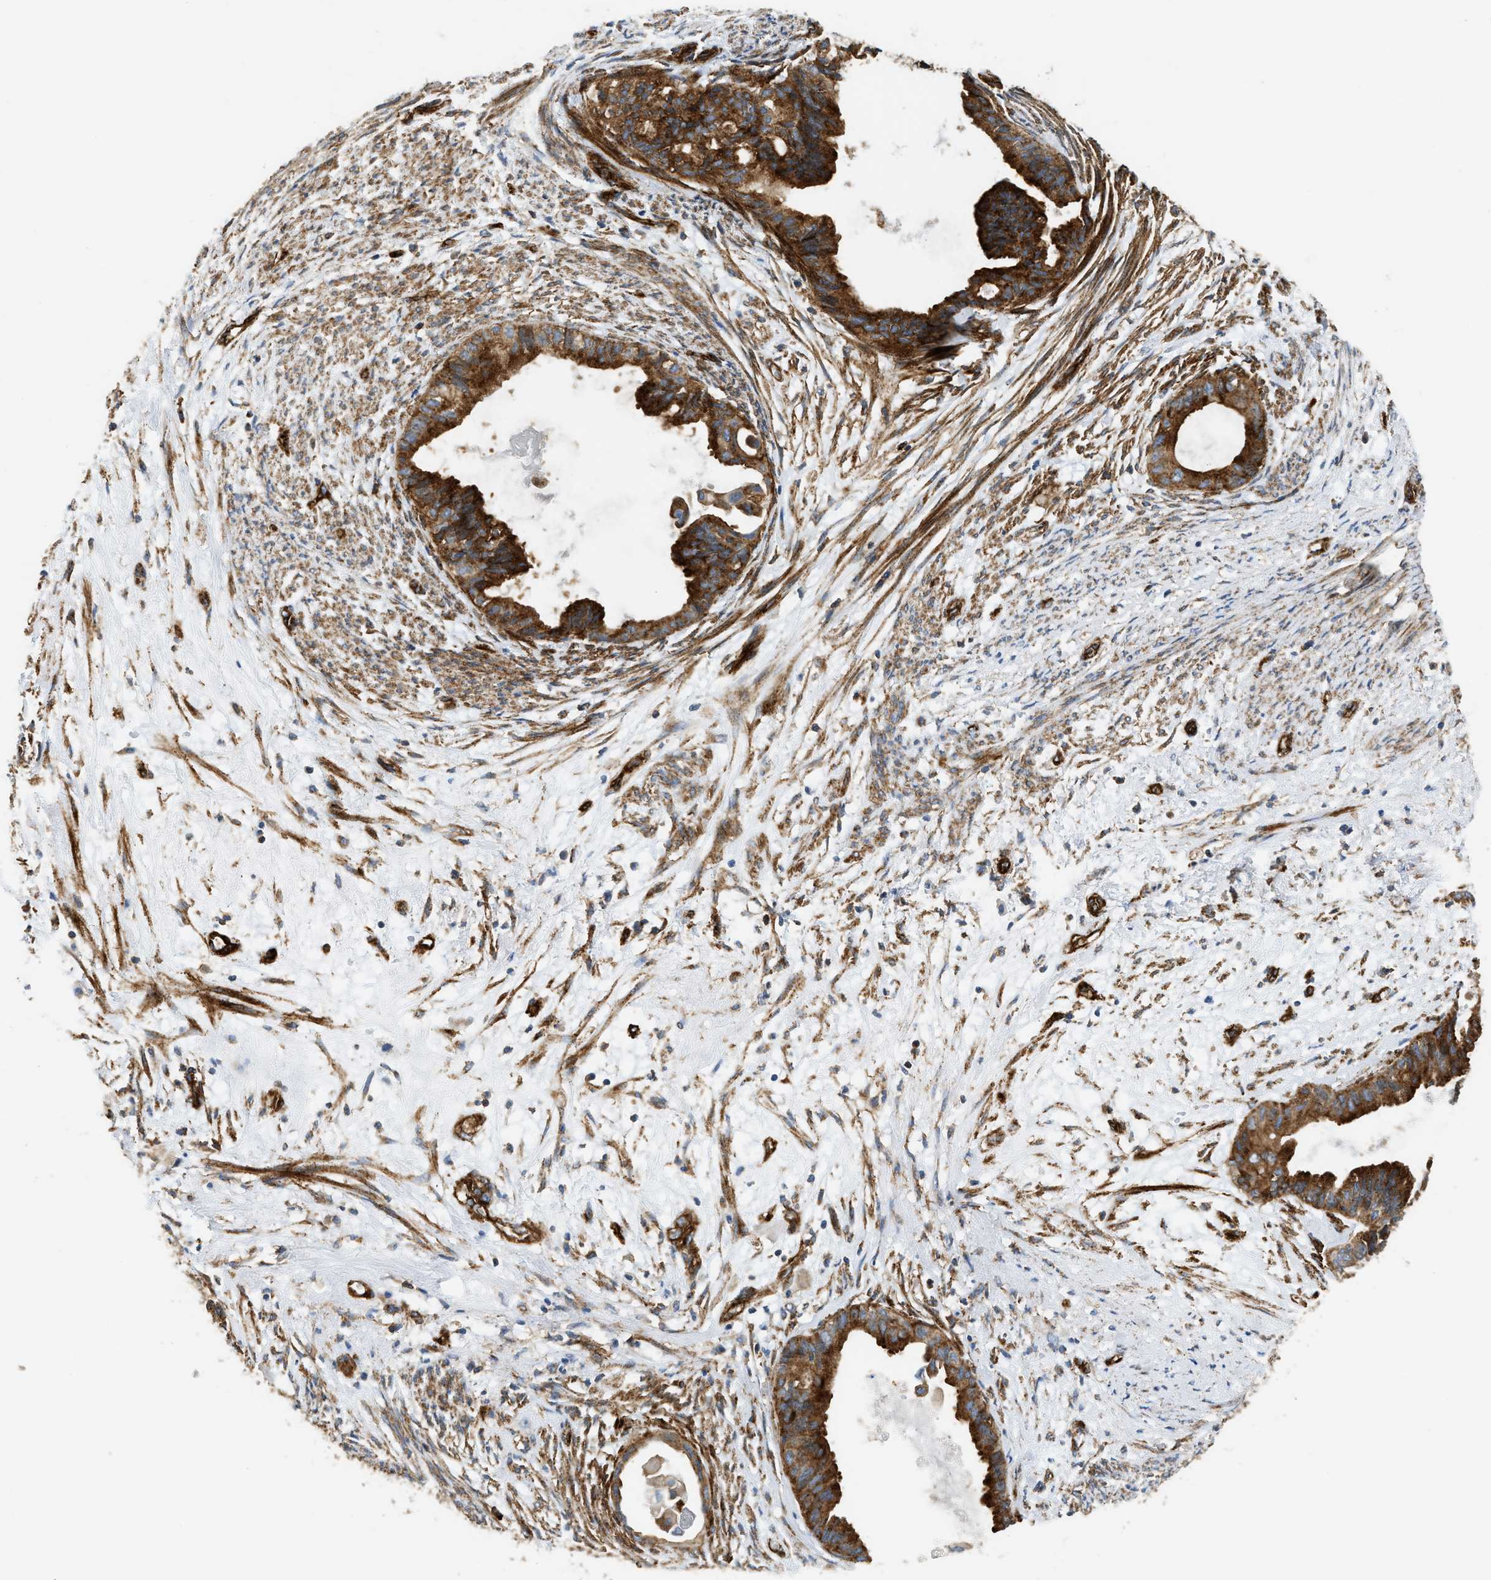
{"staining": {"intensity": "strong", "quantity": ">75%", "location": "cytoplasmic/membranous"}, "tissue": "cervical cancer", "cell_type": "Tumor cells", "image_type": "cancer", "snomed": [{"axis": "morphology", "description": "Normal tissue, NOS"}, {"axis": "morphology", "description": "Adenocarcinoma, NOS"}, {"axis": "topography", "description": "Cervix"}, {"axis": "topography", "description": "Endometrium"}], "caption": "Tumor cells exhibit high levels of strong cytoplasmic/membranous positivity in about >75% of cells in cervical adenocarcinoma. Using DAB (3,3'-diaminobenzidine) (brown) and hematoxylin (blue) stains, captured at high magnification using brightfield microscopy.", "gene": "HIP1", "patient": {"sex": "female", "age": 86}}